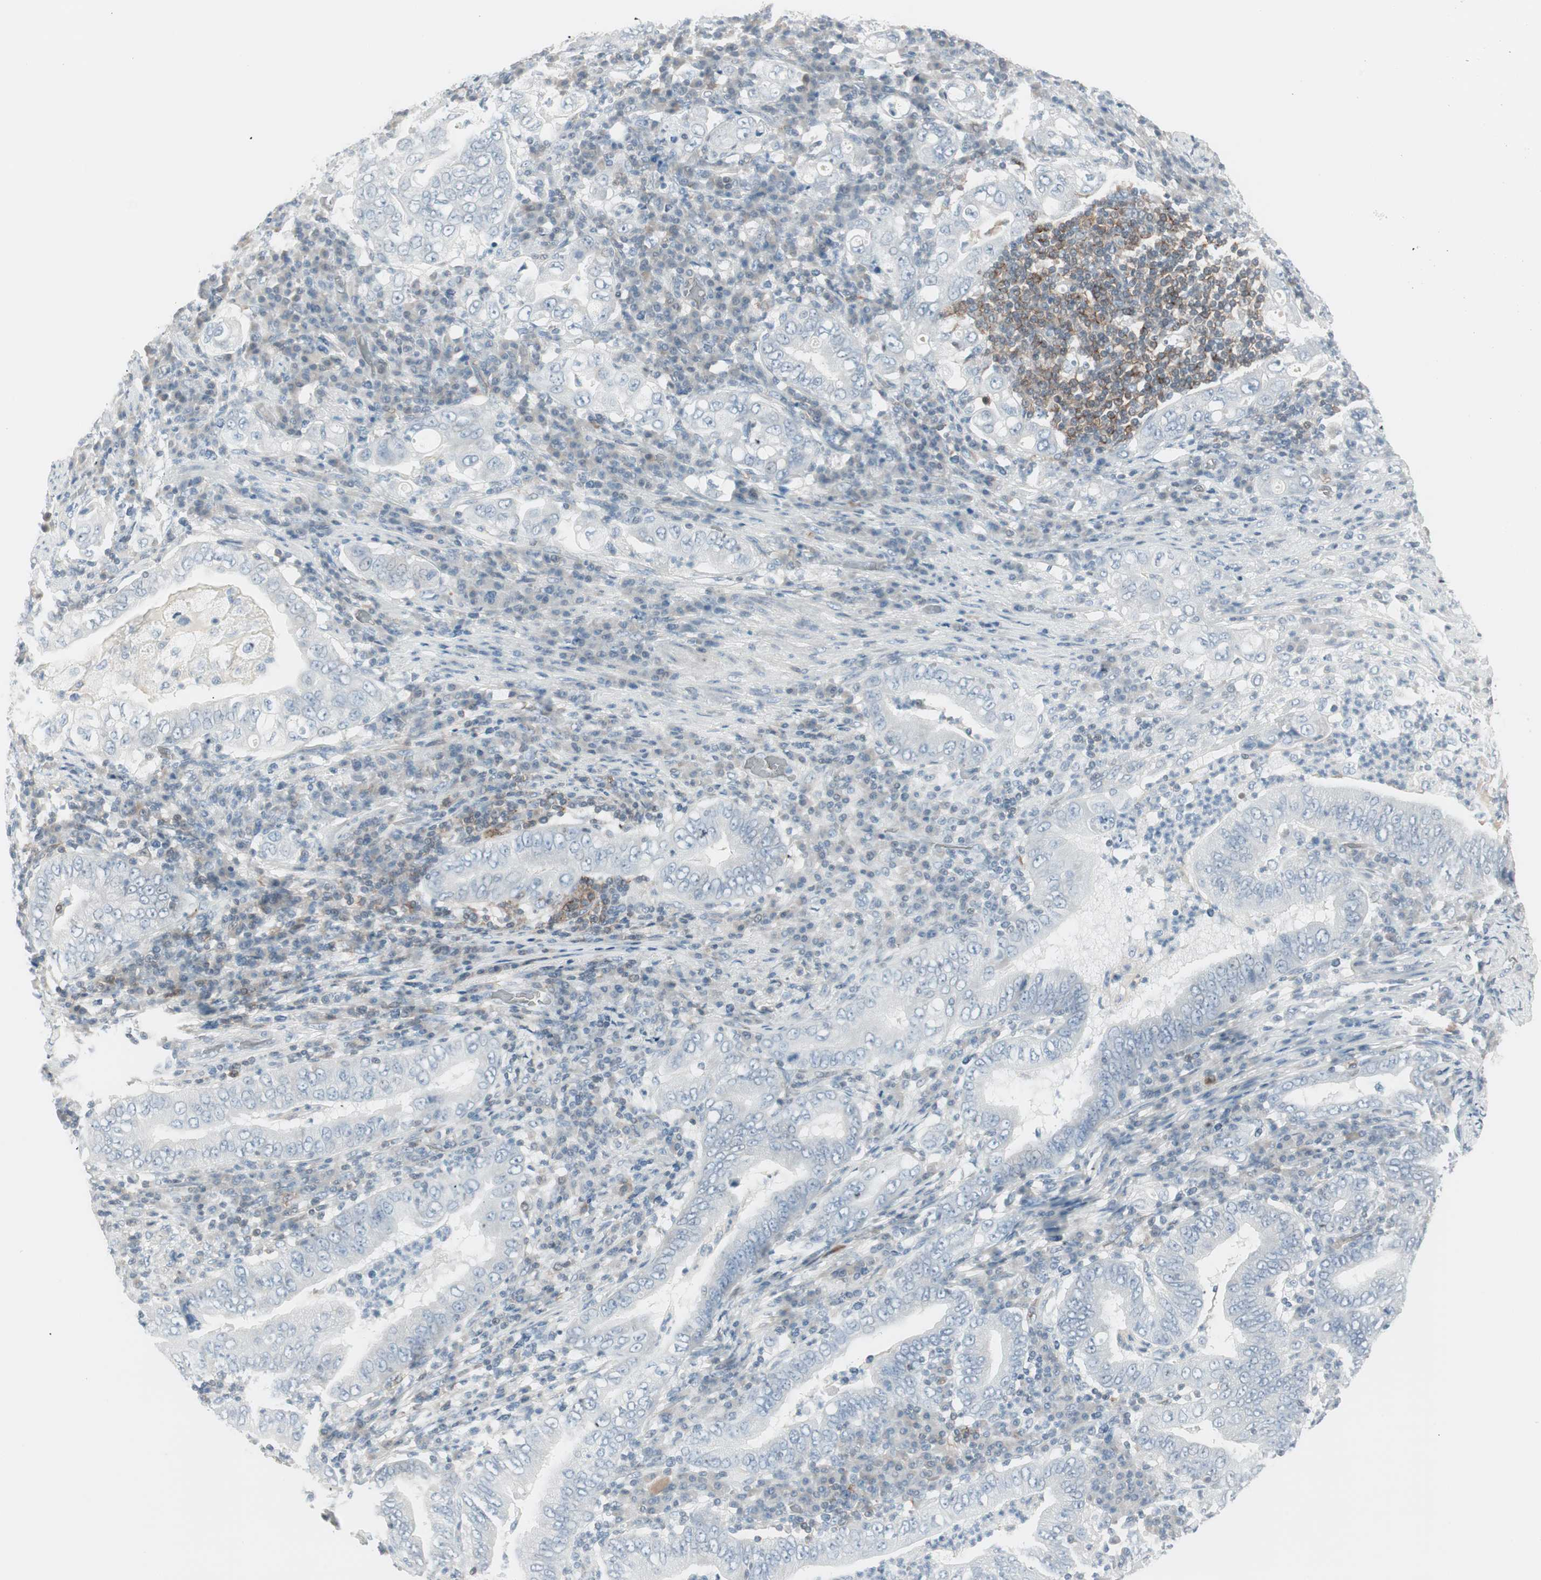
{"staining": {"intensity": "negative", "quantity": "none", "location": "none"}, "tissue": "stomach cancer", "cell_type": "Tumor cells", "image_type": "cancer", "snomed": [{"axis": "morphology", "description": "Normal tissue, NOS"}, {"axis": "morphology", "description": "Adenocarcinoma, NOS"}, {"axis": "topography", "description": "Esophagus"}, {"axis": "topography", "description": "Stomach, upper"}, {"axis": "topography", "description": "Peripheral nerve tissue"}], "caption": "Immunohistochemistry (IHC) of stomach adenocarcinoma shows no expression in tumor cells.", "gene": "MAP4K1", "patient": {"sex": "male", "age": 62}}